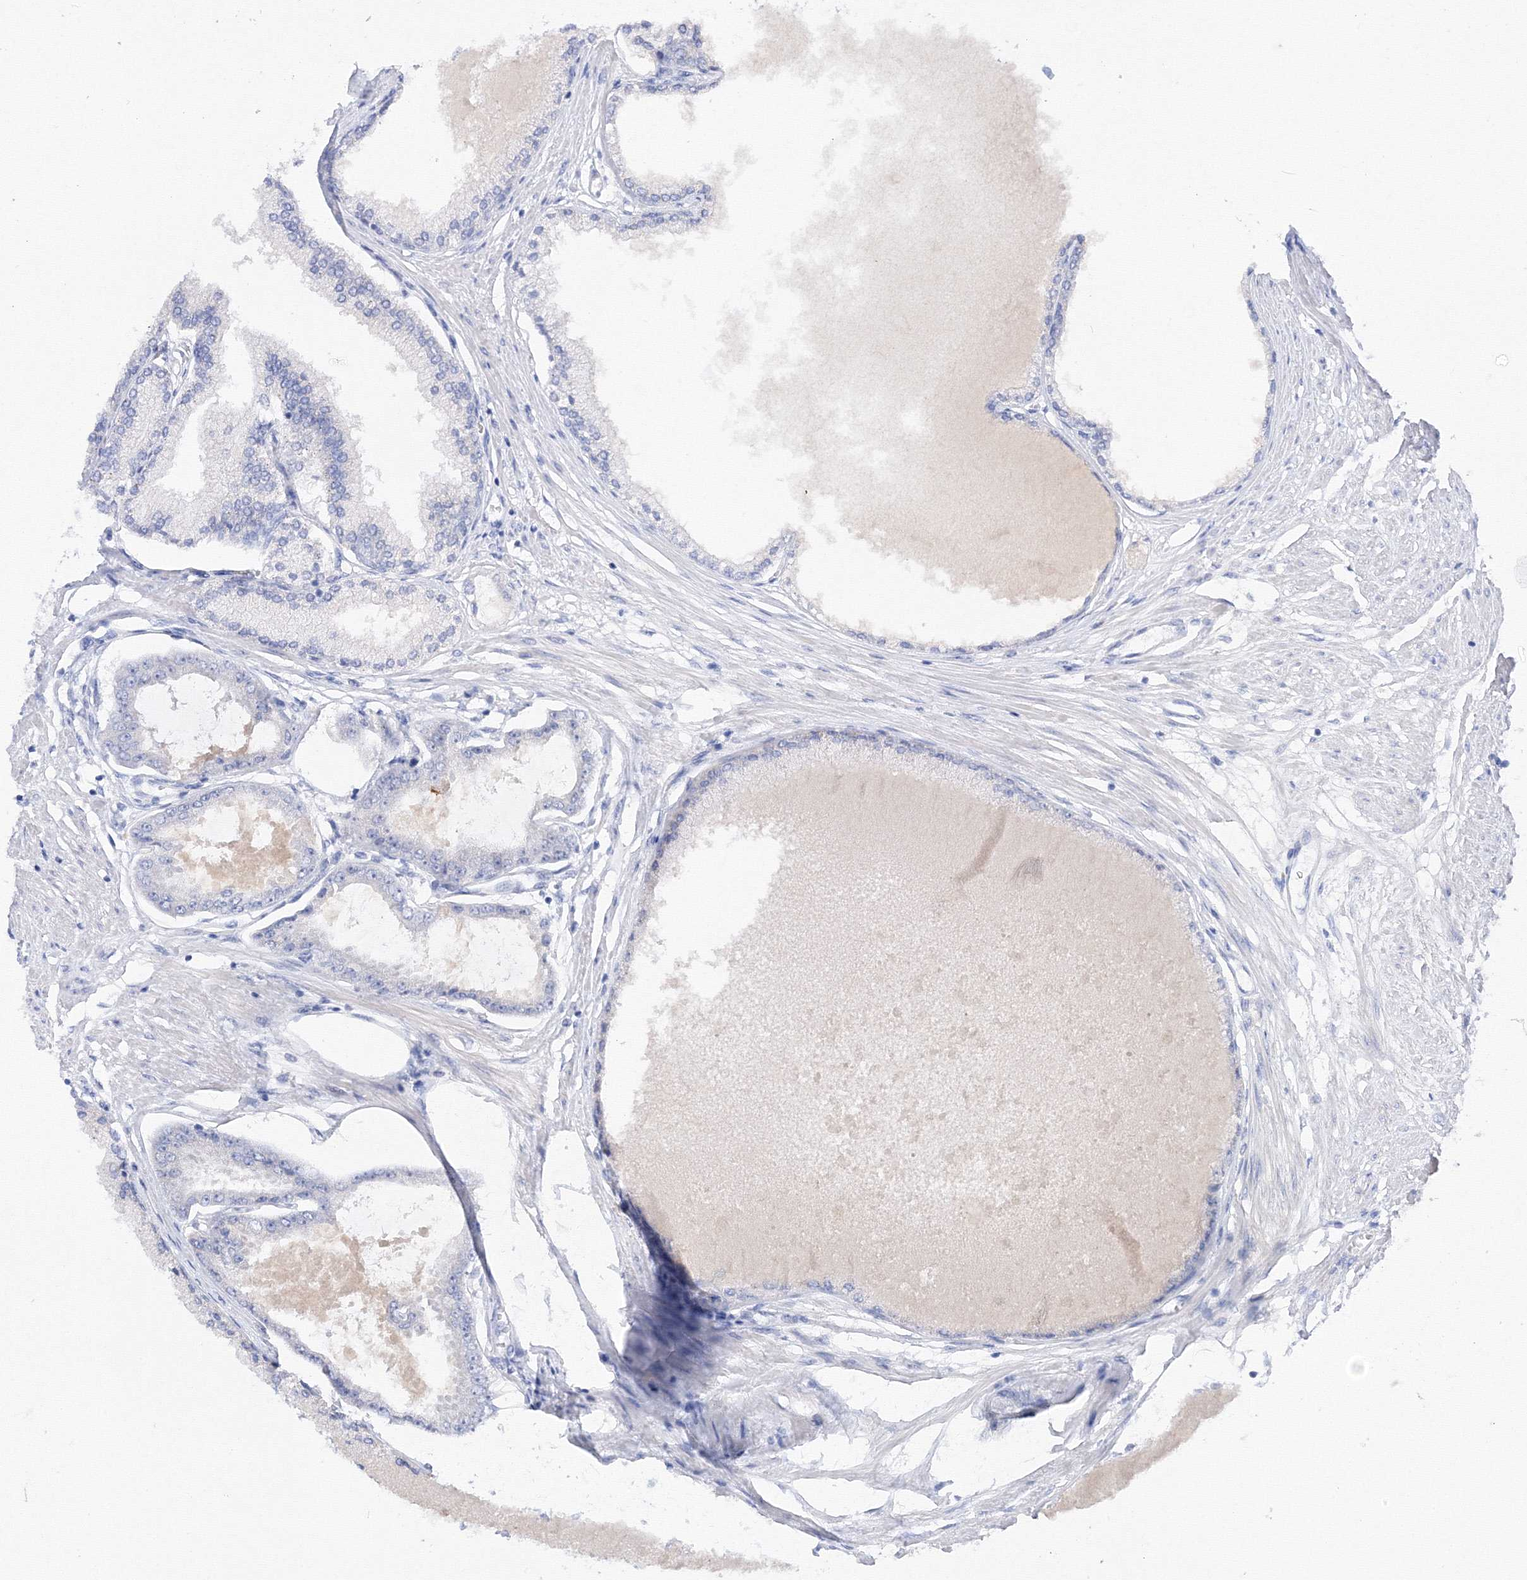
{"staining": {"intensity": "negative", "quantity": "none", "location": "none"}, "tissue": "prostate cancer", "cell_type": "Tumor cells", "image_type": "cancer", "snomed": [{"axis": "morphology", "description": "Adenocarcinoma, Low grade"}, {"axis": "topography", "description": "Prostate"}], "caption": "This is an immunohistochemistry histopathology image of low-grade adenocarcinoma (prostate). There is no positivity in tumor cells.", "gene": "TAMM41", "patient": {"sex": "male", "age": 63}}